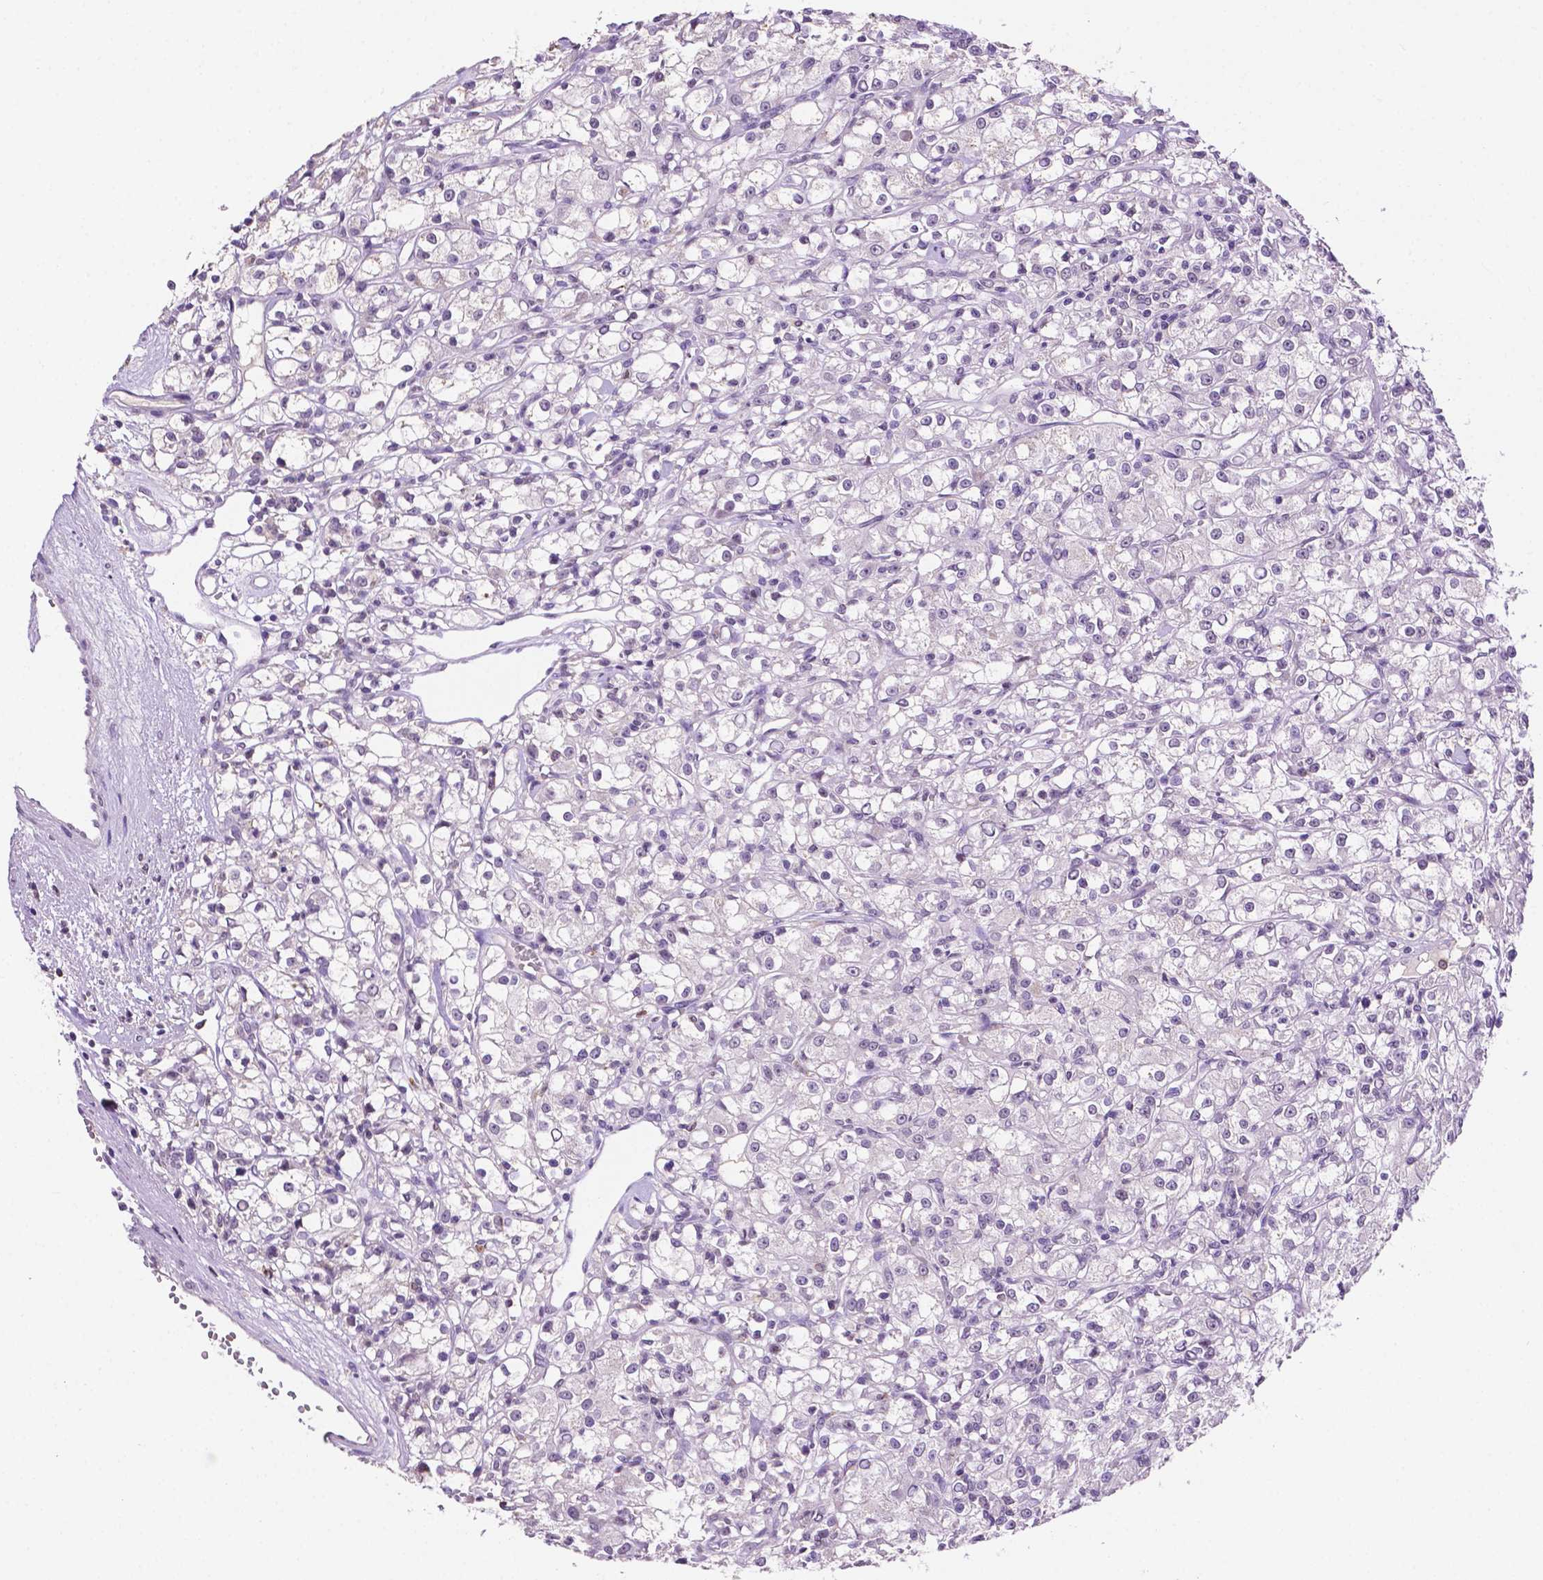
{"staining": {"intensity": "negative", "quantity": "none", "location": "none"}, "tissue": "renal cancer", "cell_type": "Tumor cells", "image_type": "cancer", "snomed": [{"axis": "morphology", "description": "Adenocarcinoma, NOS"}, {"axis": "topography", "description": "Kidney"}], "caption": "Immunohistochemistry (IHC) of renal adenocarcinoma exhibits no expression in tumor cells.", "gene": "PTPN6", "patient": {"sex": "female", "age": 59}}